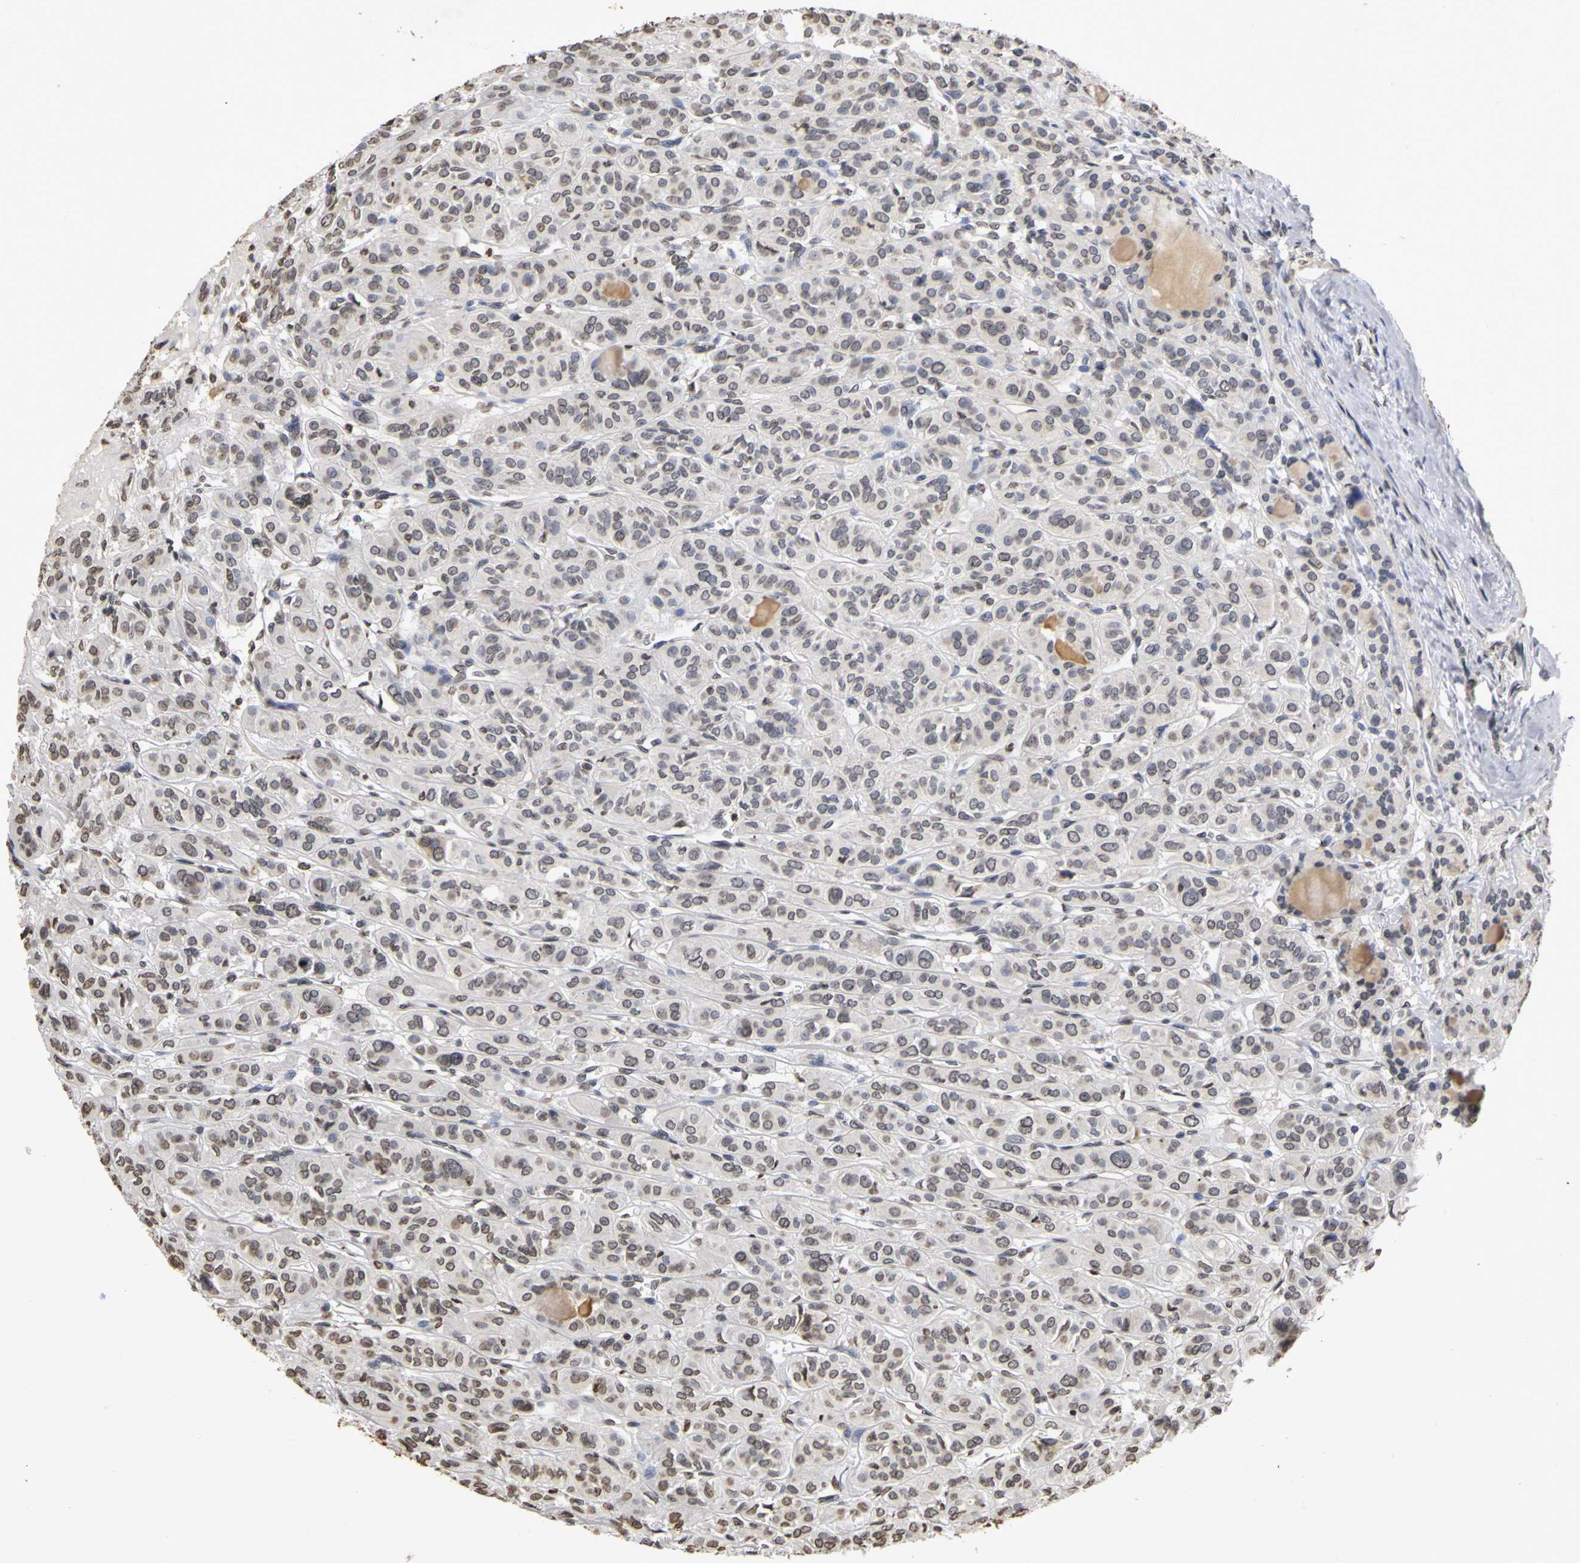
{"staining": {"intensity": "weak", "quantity": "<25%", "location": "nuclear"}, "tissue": "thyroid cancer", "cell_type": "Tumor cells", "image_type": "cancer", "snomed": [{"axis": "morphology", "description": "Follicular adenoma carcinoma, NOS"}, {"axis": "topography", "description": "Thyroid gland"}], "caption": "High magnification brightfield microscopy of follicular adenoma carcinoma (thyroid) stained with DAB (3,3'-diaminobenzidine) (brown) and counterstained with hematoxylin (blue): tumor cells show no significant positivity.", "gene": "ERCC2", "patient": {"sex": "female", "age": 71}}